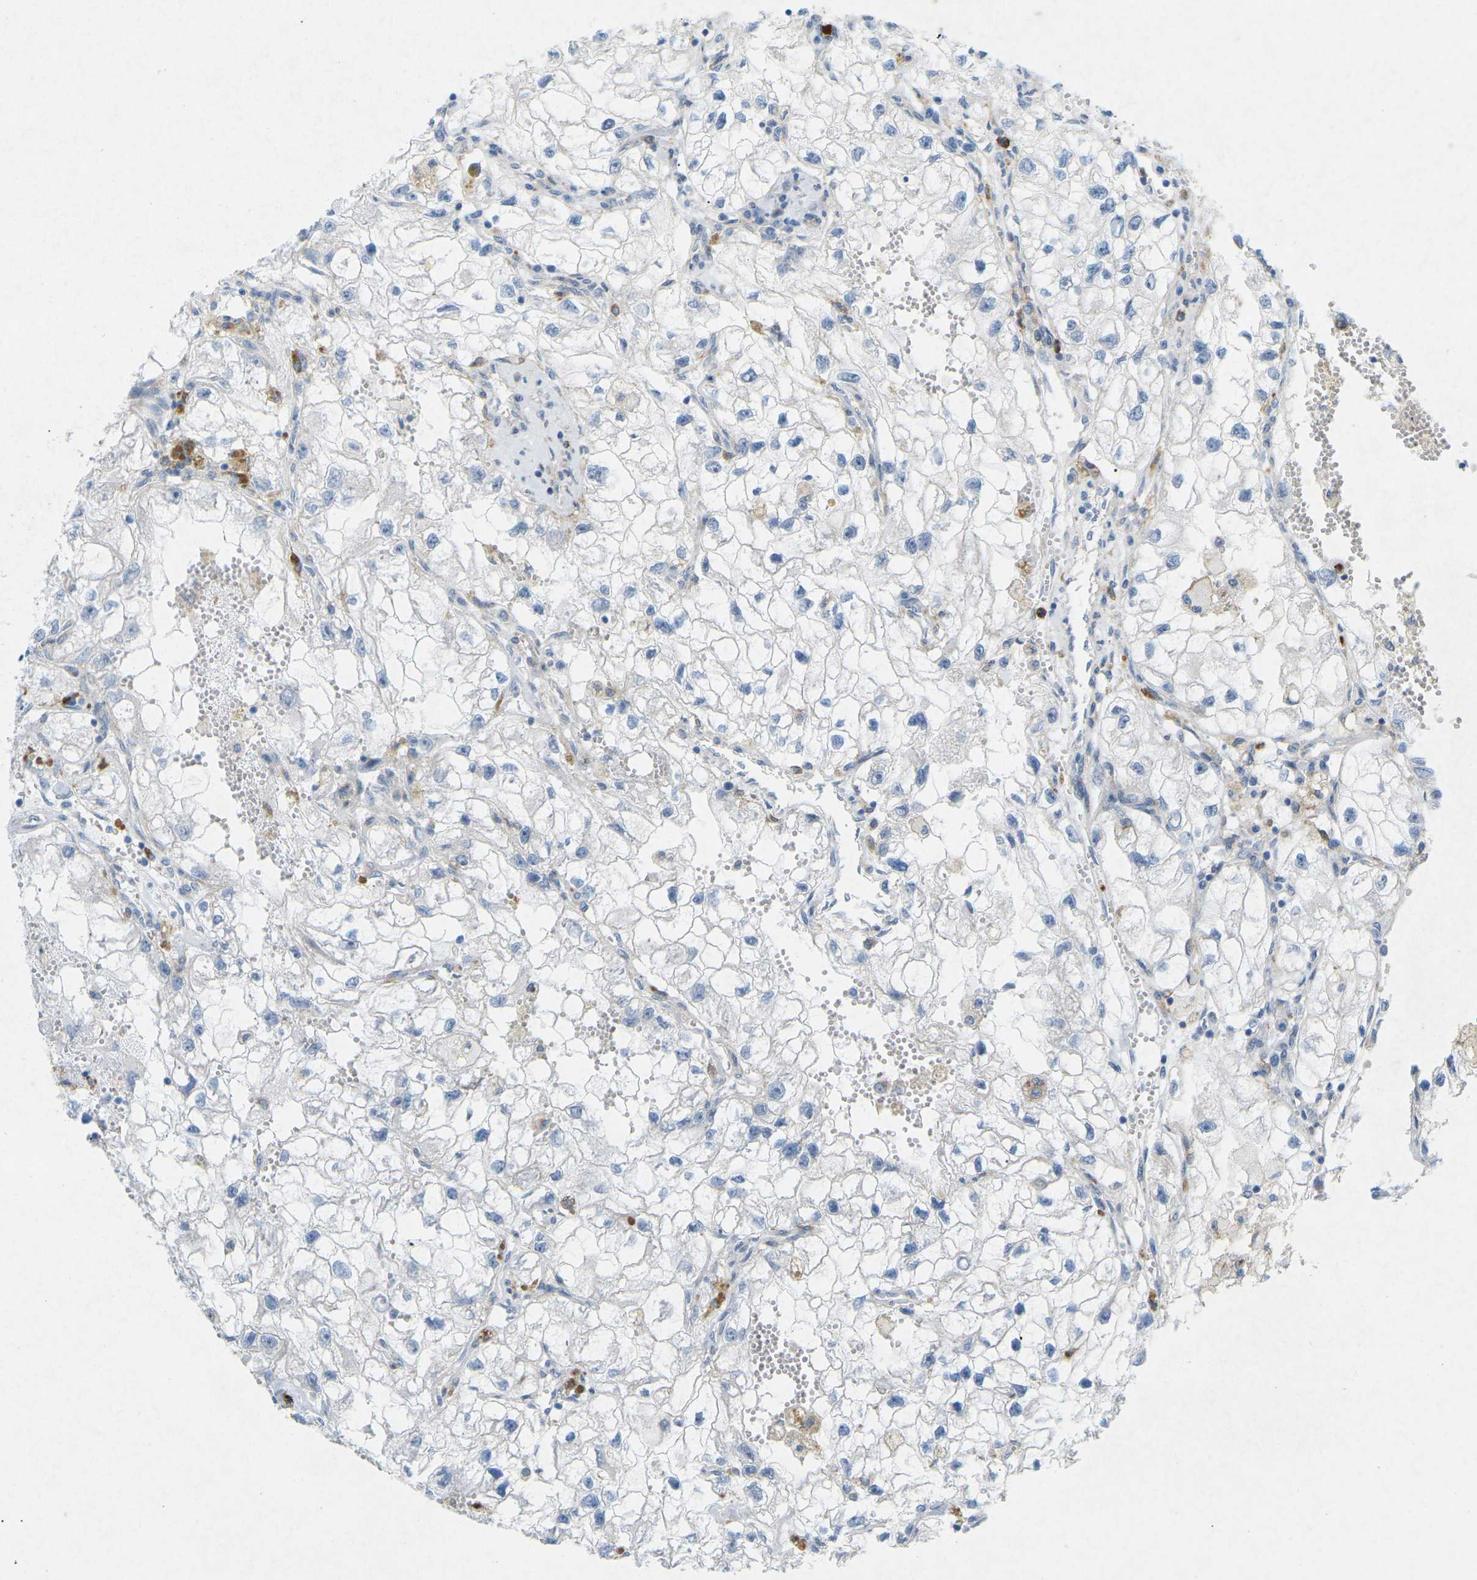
{"staining": {"intensity": "negative", "quantity": "none", "location": "none"}, "tissue": "renal cancer", "cell_type": "Tumor cells", "image_type": "cancer", "snomed": [{"axis": "morphology", "description": "Adenocarcinoma, NOS"}, {"axis": "topography", "description": "Kidney"}], "caption": "Immunohistochemical staining of renal adenocarcinoma demonstrates no significant positivity in tumor cells.", "gene": "STK11", "patient": {"sex": "female", "age": 70}}